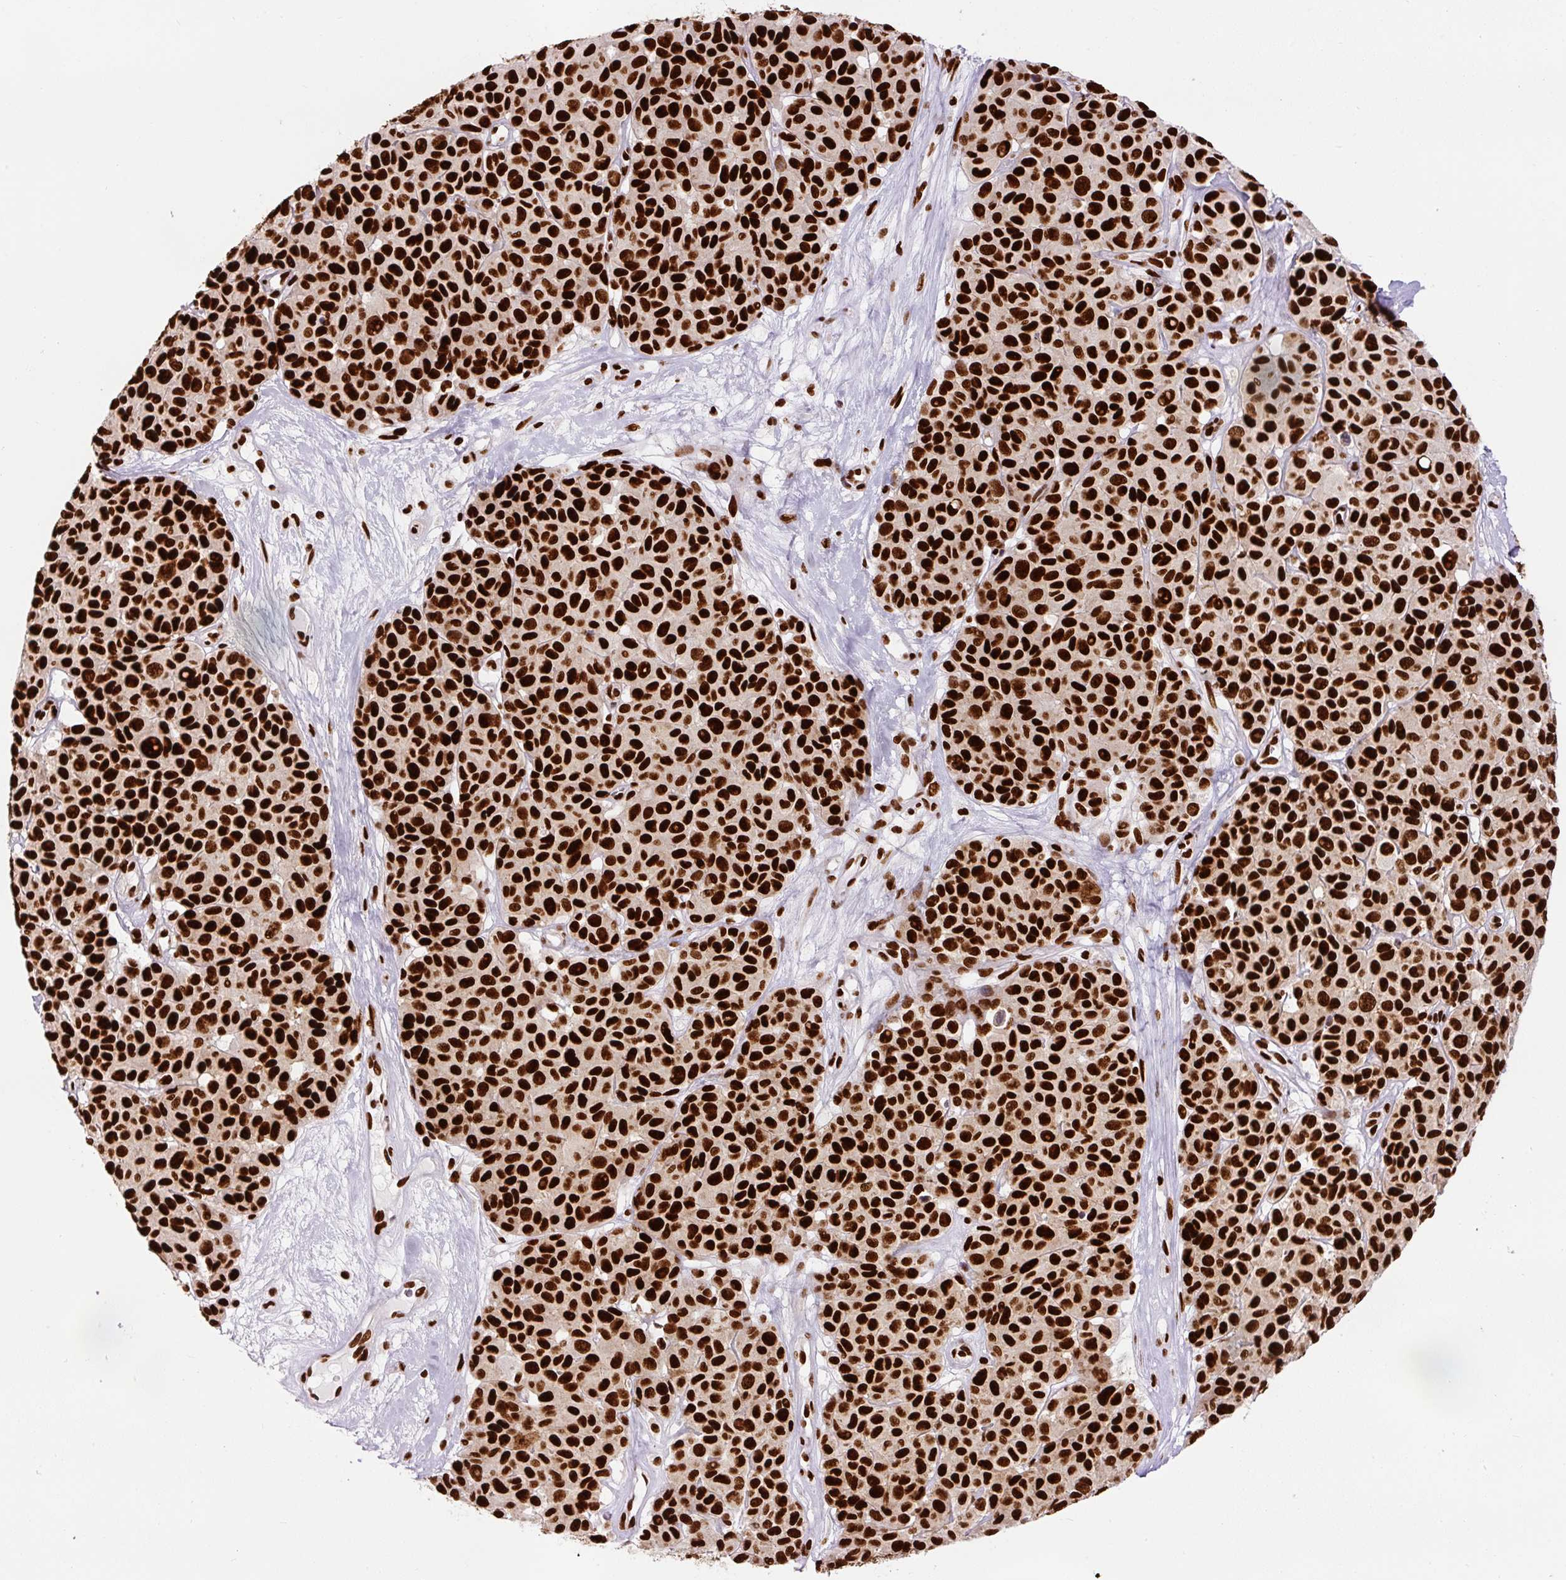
{"staining": {"intensity": "strong", "quantity": ">75%", "location": "nuclear"}, "tissue": "melanoma", "cell_type": "Tumor cells", "image_type": "cancer", "snomed": [{"axis": "morphology", "description": "Malignant melanoma, NOS"}, {"axis": "topography", "description": "Skin"}], "caption": "Tumor cells display high levels of strong nuclear expression in approximately >75% of cells in human malignant melanoma. The staining was performed using DAB (3,3'-diaminobenzidine), with brown indicating positive protein expression. Nuclei are stained blue with hematoxylin.", "gene": "FUS", "patient": {"sex": "female", "age": 66}}